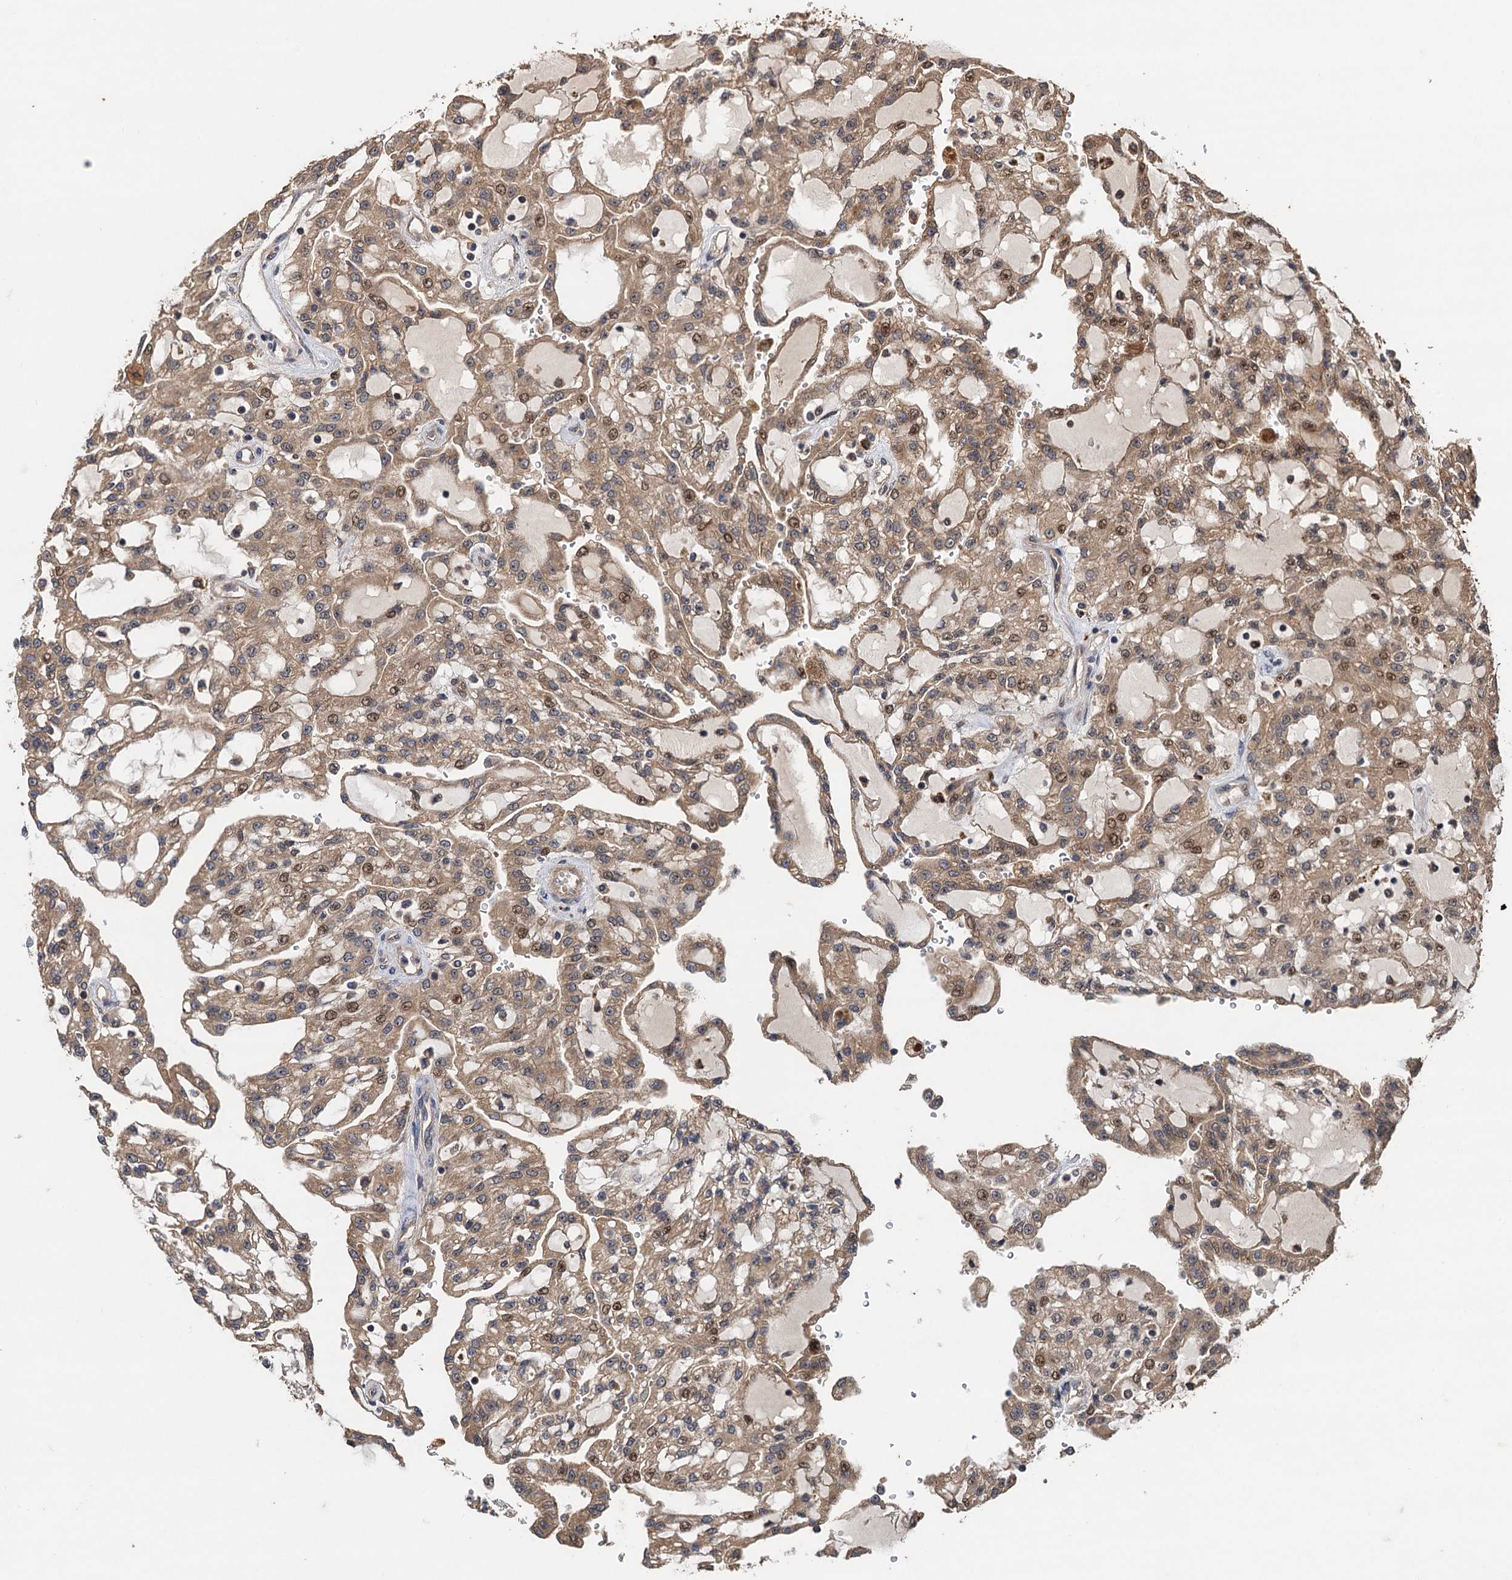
{"staining": {"intensity": "moderate", "quantity": ">75%", "location": "cytoplasmic/membranous,nuclear"}, "tissue": "renal cancer", "cell_type": "Tumor cells", "image_type": "cancer", "snomed": [{"axis": "morphology", "description": "Adenocarcinoma, NOS"}, {"axis": "topography", "description": "Kidney"}], "caption": "IHC of renal adenocarcinoma reveals medium levels of moderate cytoplasmic/membranous and nuclear staining in about >75% of tumor cells.", "gene": "TMEM39B", "patient": {"sex": "male", "age": 63}}